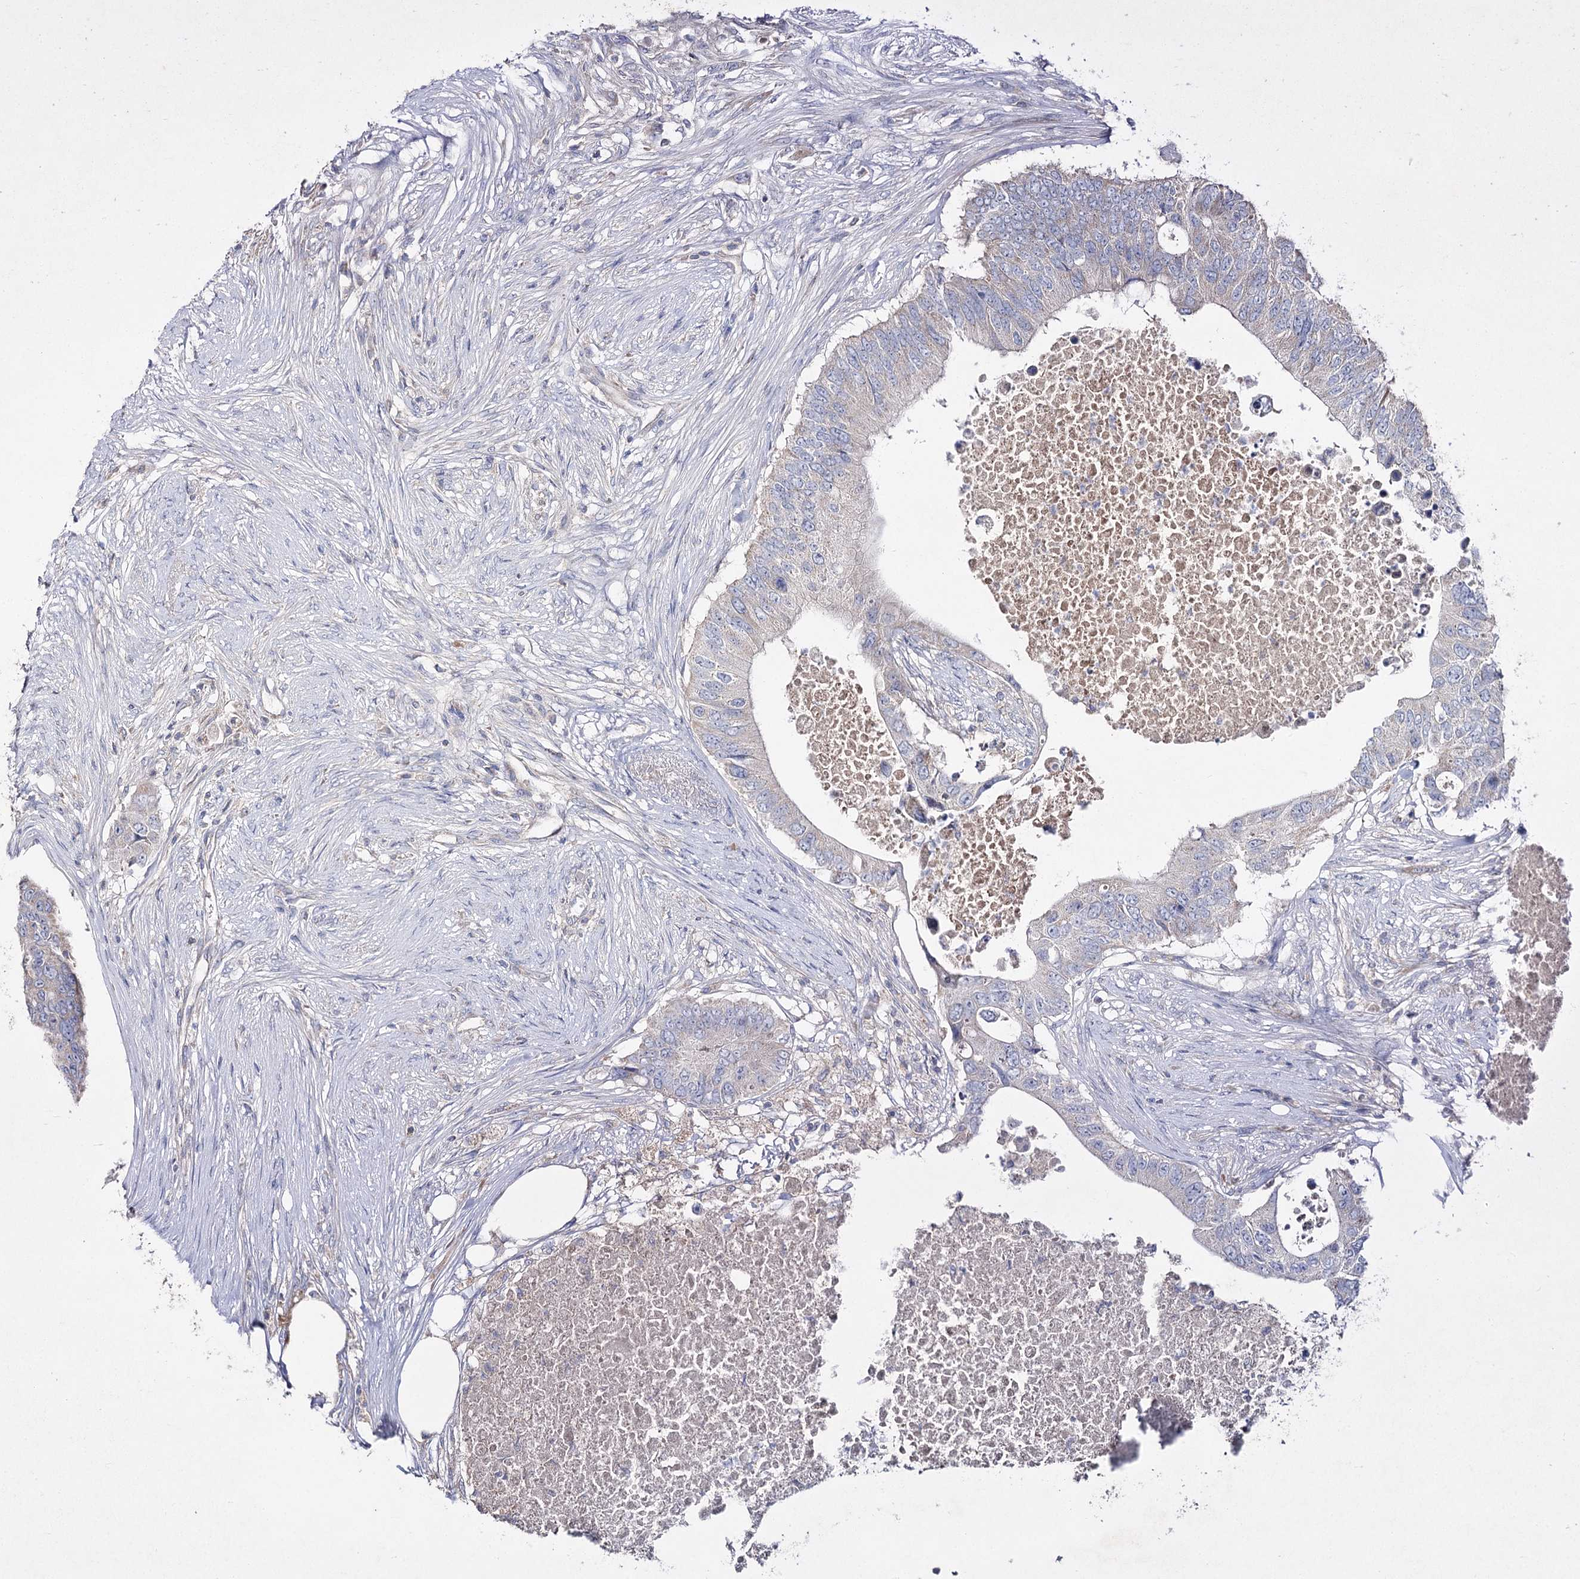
{"staining": {"intensity": "negative", "quantity": "none", "location": "none"}, "tissue": "colorectal cancer", "cell_type": "Tumor cells", "image_type": "cancer", "snomed": [{"axis": "morphology", "description": "Adenocarcinoma, NOS"}, {"axis": "topography", "description": "Colon"}], "caption": "High magnification brightfield microscopy of adenocarcinoma (colorectal) stained with DAB (3,3'-diaminobenzidine) (brown) and counterstained with hematoxylin (blue): tumor cells show no significant staining.", "gene": "TMEM187", "patient": {"sex": "male", "age": 71}}